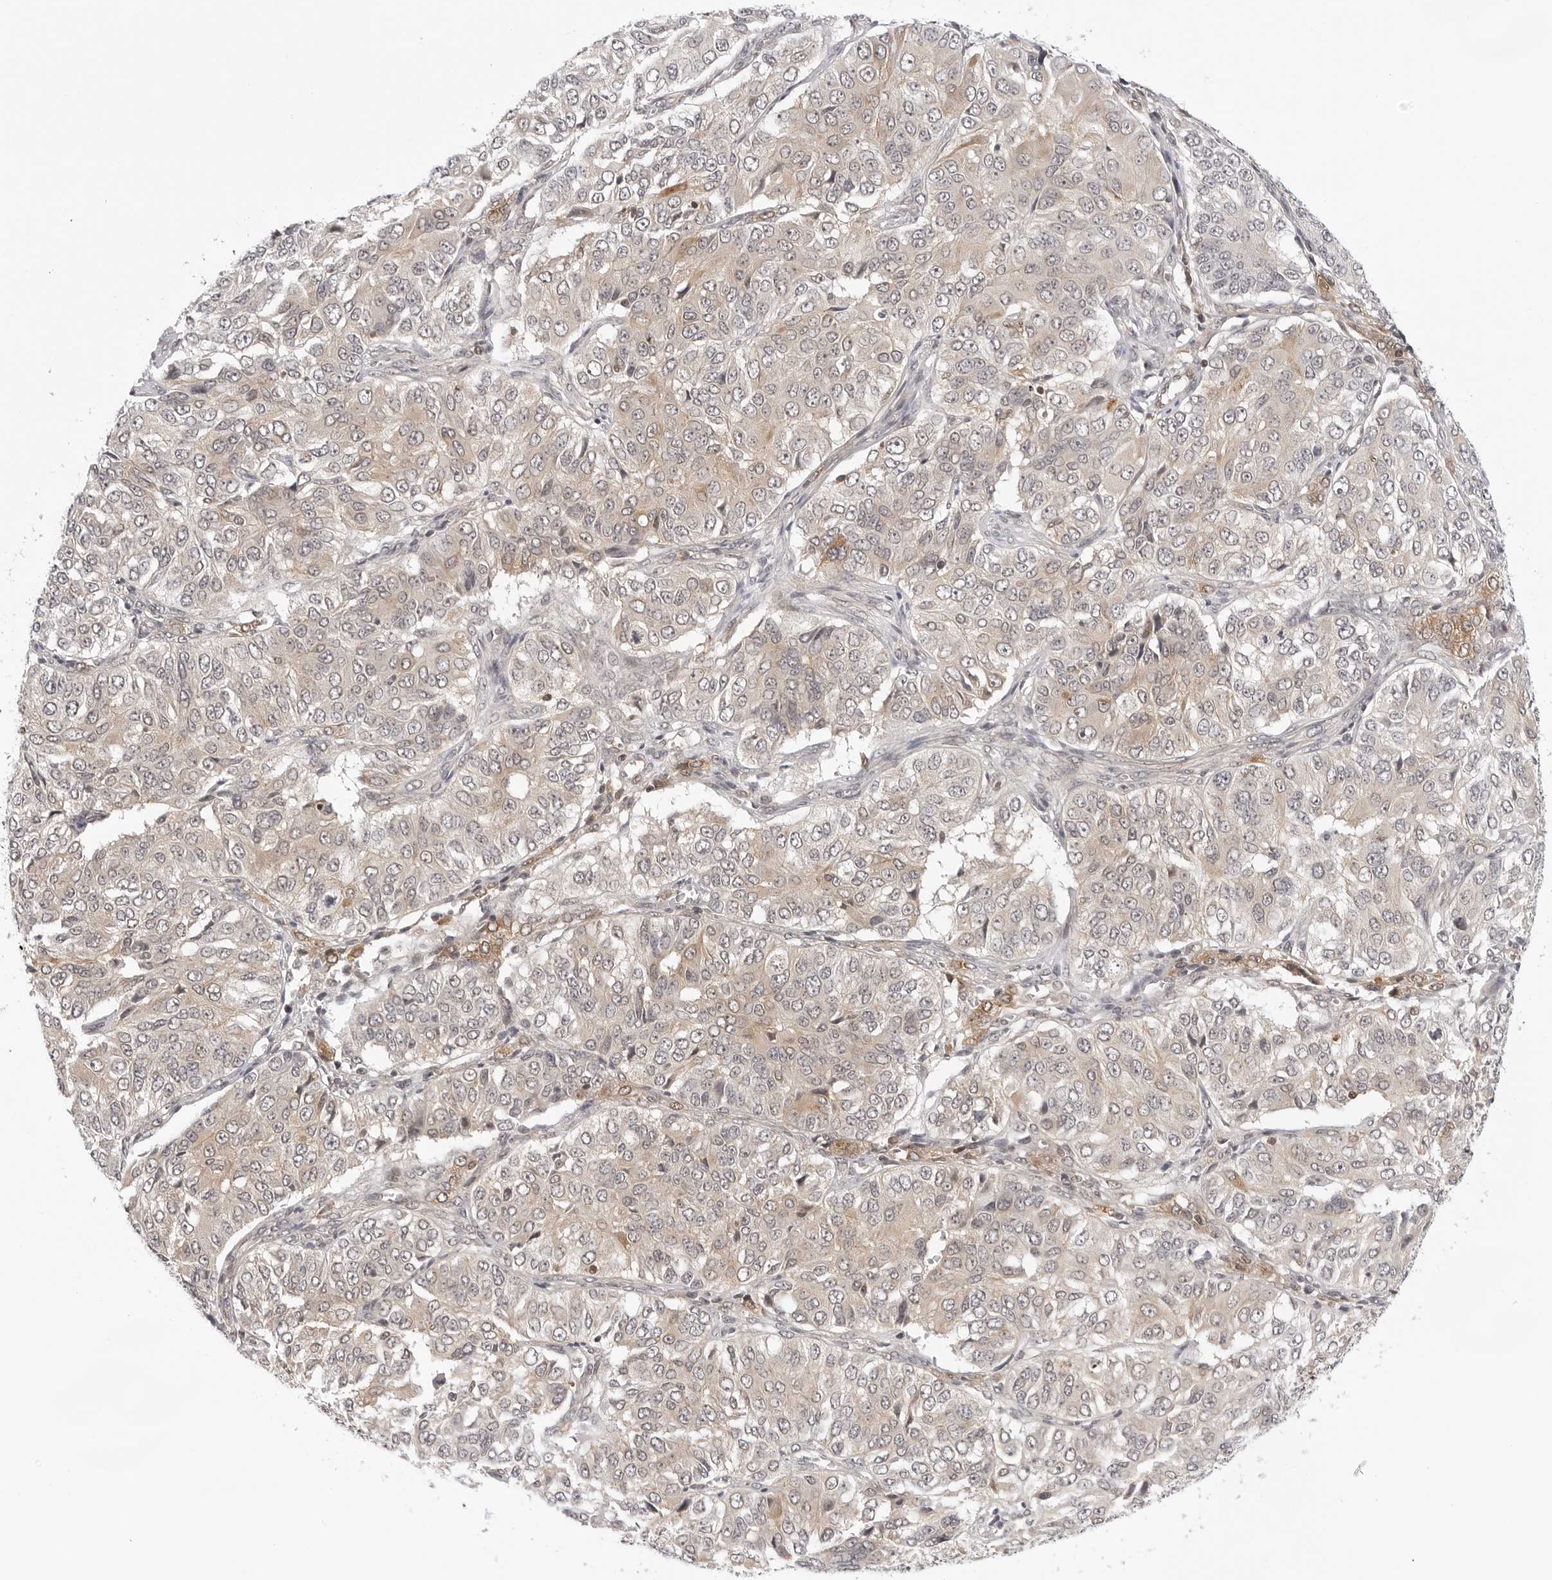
{"staining": {"intensity": "weak", "quantity": ">75%", "location": "cytoplasmic/membranous"}, "tissue": "ovarian cancer", "cell_type": "Tumor cells", "image_type": "cancer", "snomed": [{"axis": "morphology", "description": "Carcinoma, endometroid"}, {"axis": "topography", "description": "Ovary"}], "caption": "An image showing weak cytoplasmic/membranous expression in about >75% of tumor cells in endometroid carcinoma (ovarian), as visualized by brown immunohistochemical staining.", "gene": "MAP2K5", "patient": {"sex": "female", "age": 51}}